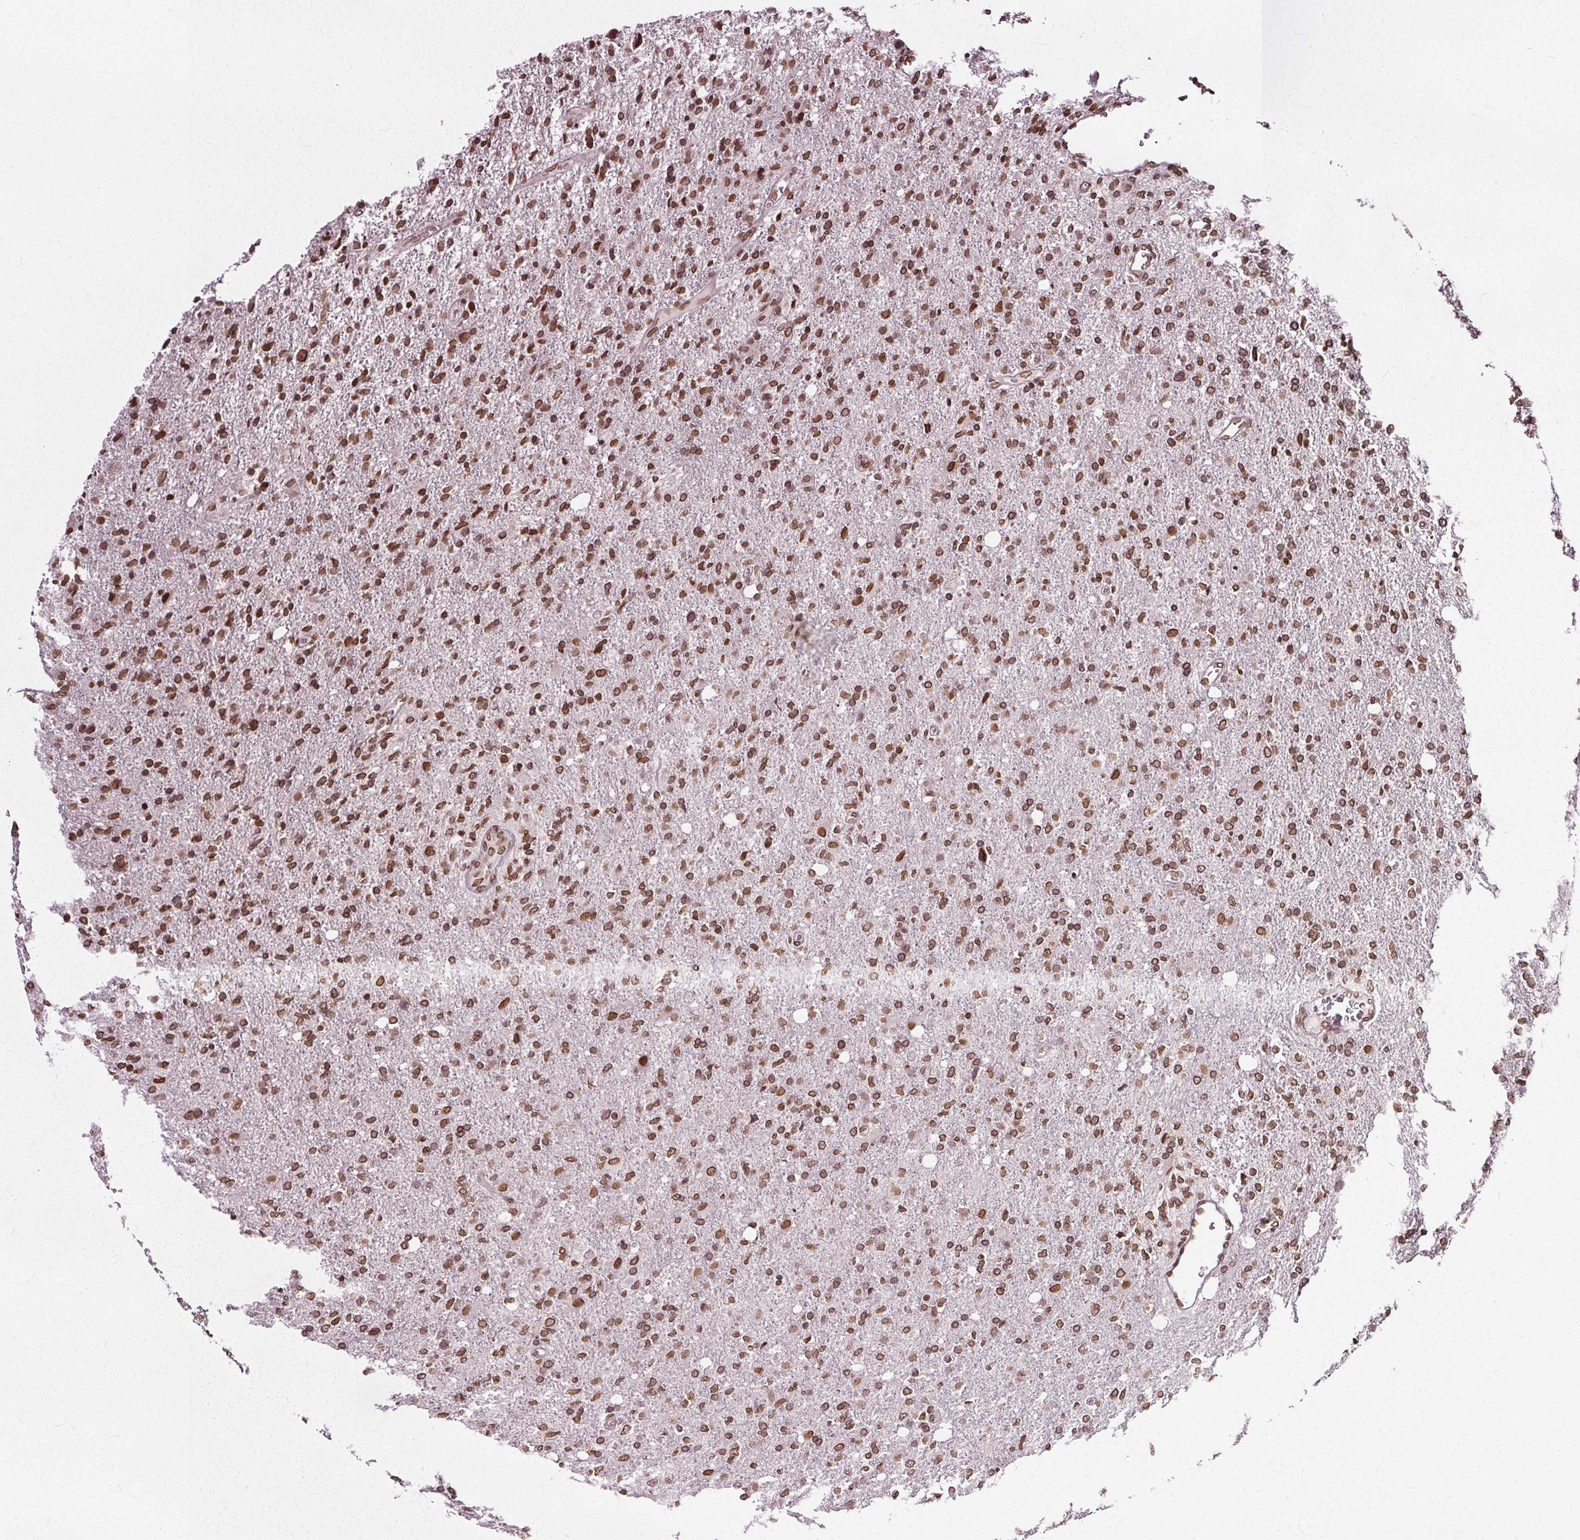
{"staining": {"intensity": "moderate", "quantity": ">75%", "location": "nuclear"}, "tissue": "glioma", "cell_type": "Tumor cells", "image_type": "cancer", "snomed": [{"axis": "morphology", "description": "Glioma, malignant, High grade"}, {"axis": "topography", "description": "Cerebral cortex"}], "caption": "Moderate nuclear staining for a protein is appreciated in approximately >75% of tumor cells of malignant glioma (high-grade) using IHC.", "gene": "TTC39C", "patient": {"sex": "male", "age": 70}}